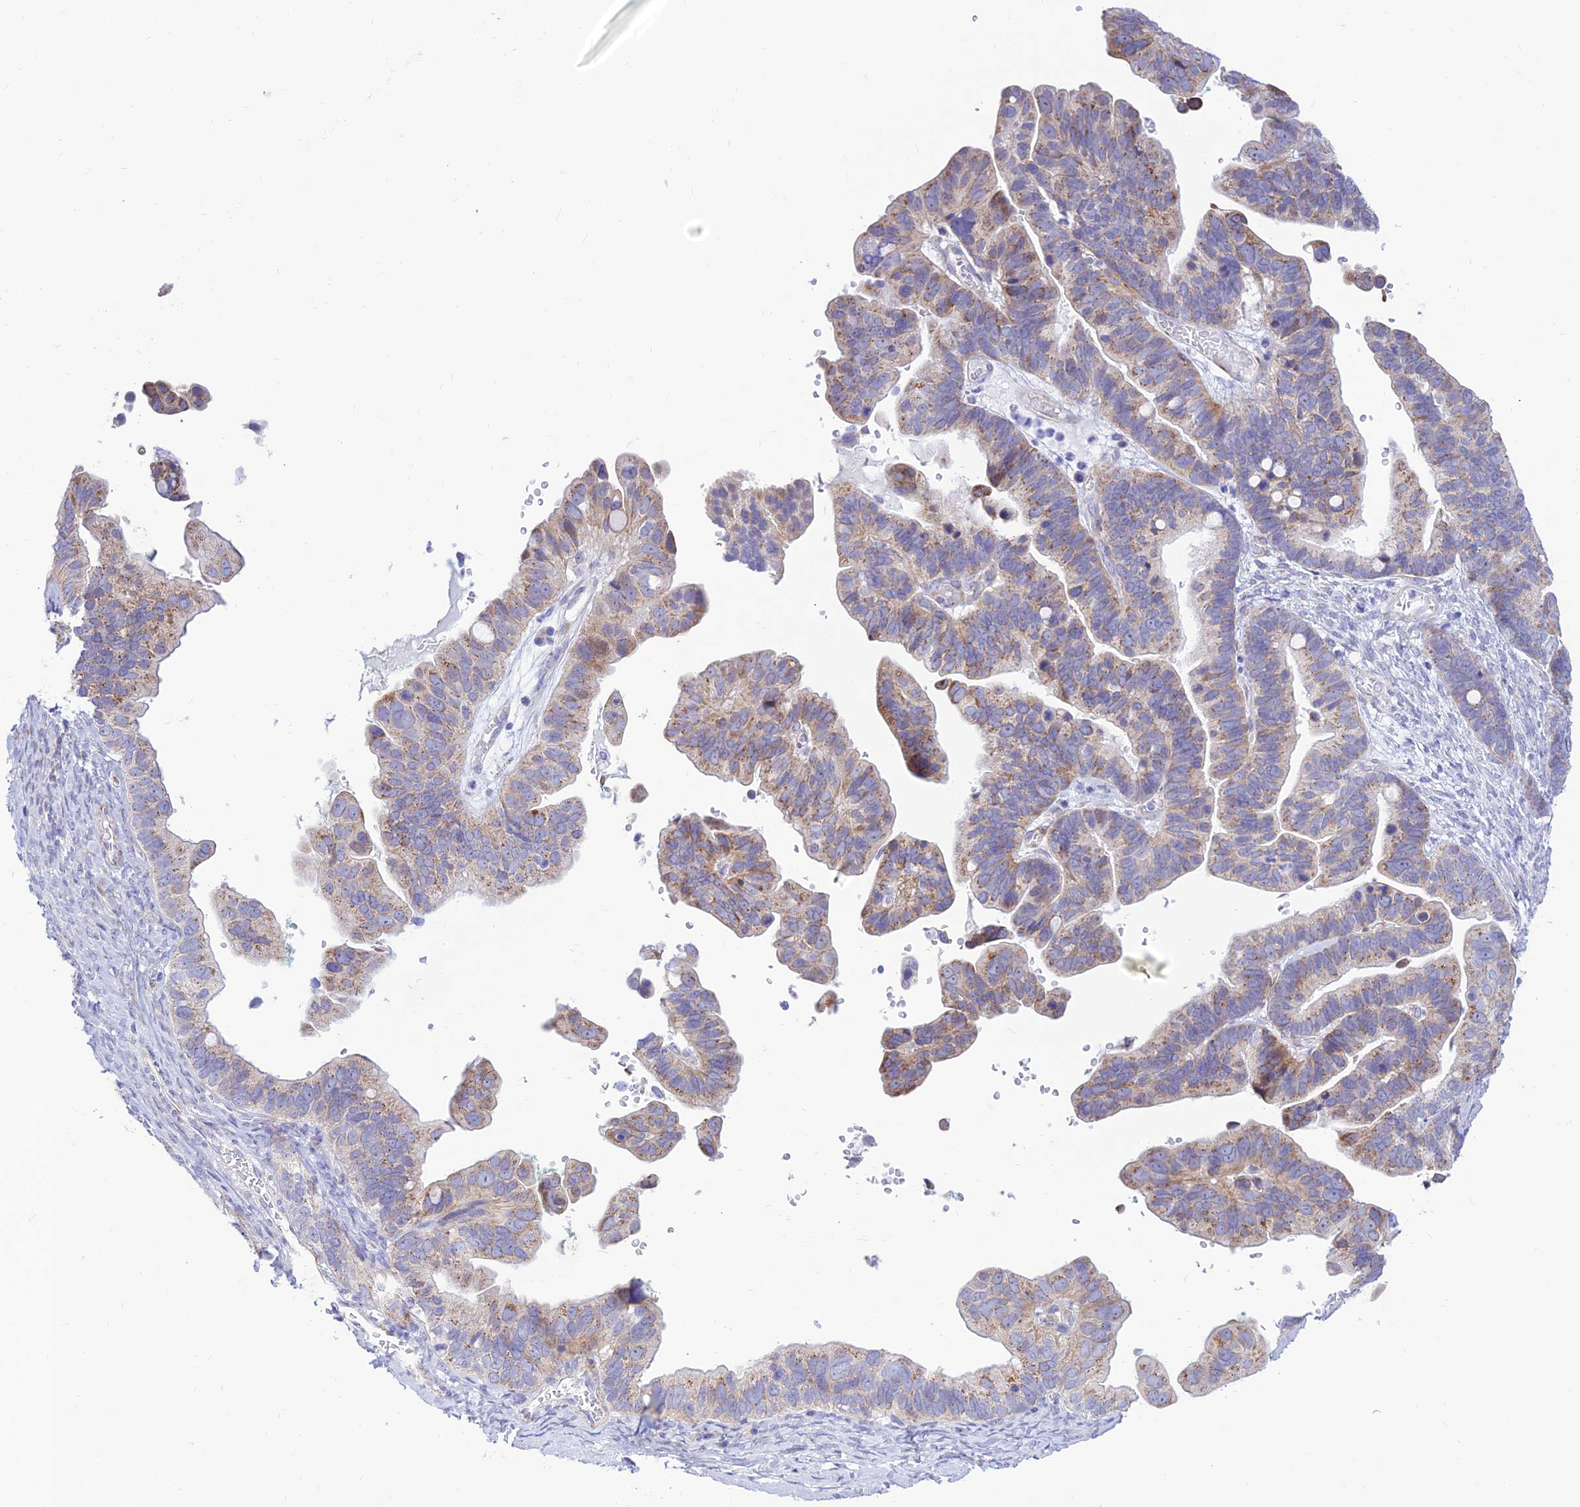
{"staining": {"intensity": "moderate", "quantity": "25%-75%", "location": "cytoplasmic/membranous"}, "tissue": "ovarian cancer", "cell_type": "Tumor cells", "image_type": "cancer", "snomed": [{"axis": "morphology", "description": "Cystadenocarcinoma, serous, NOS"}, {"axis": "topography", "description": "Ovary"}], "caption": "Ovarian cancer stained with DAB IHC reveals medium levels of moderate cytoplasmic/membranous expression in approximately 25%-75% of tumor cells.", "gene": "FAM186B", "patient": {"sex": "female", "age": 56}}